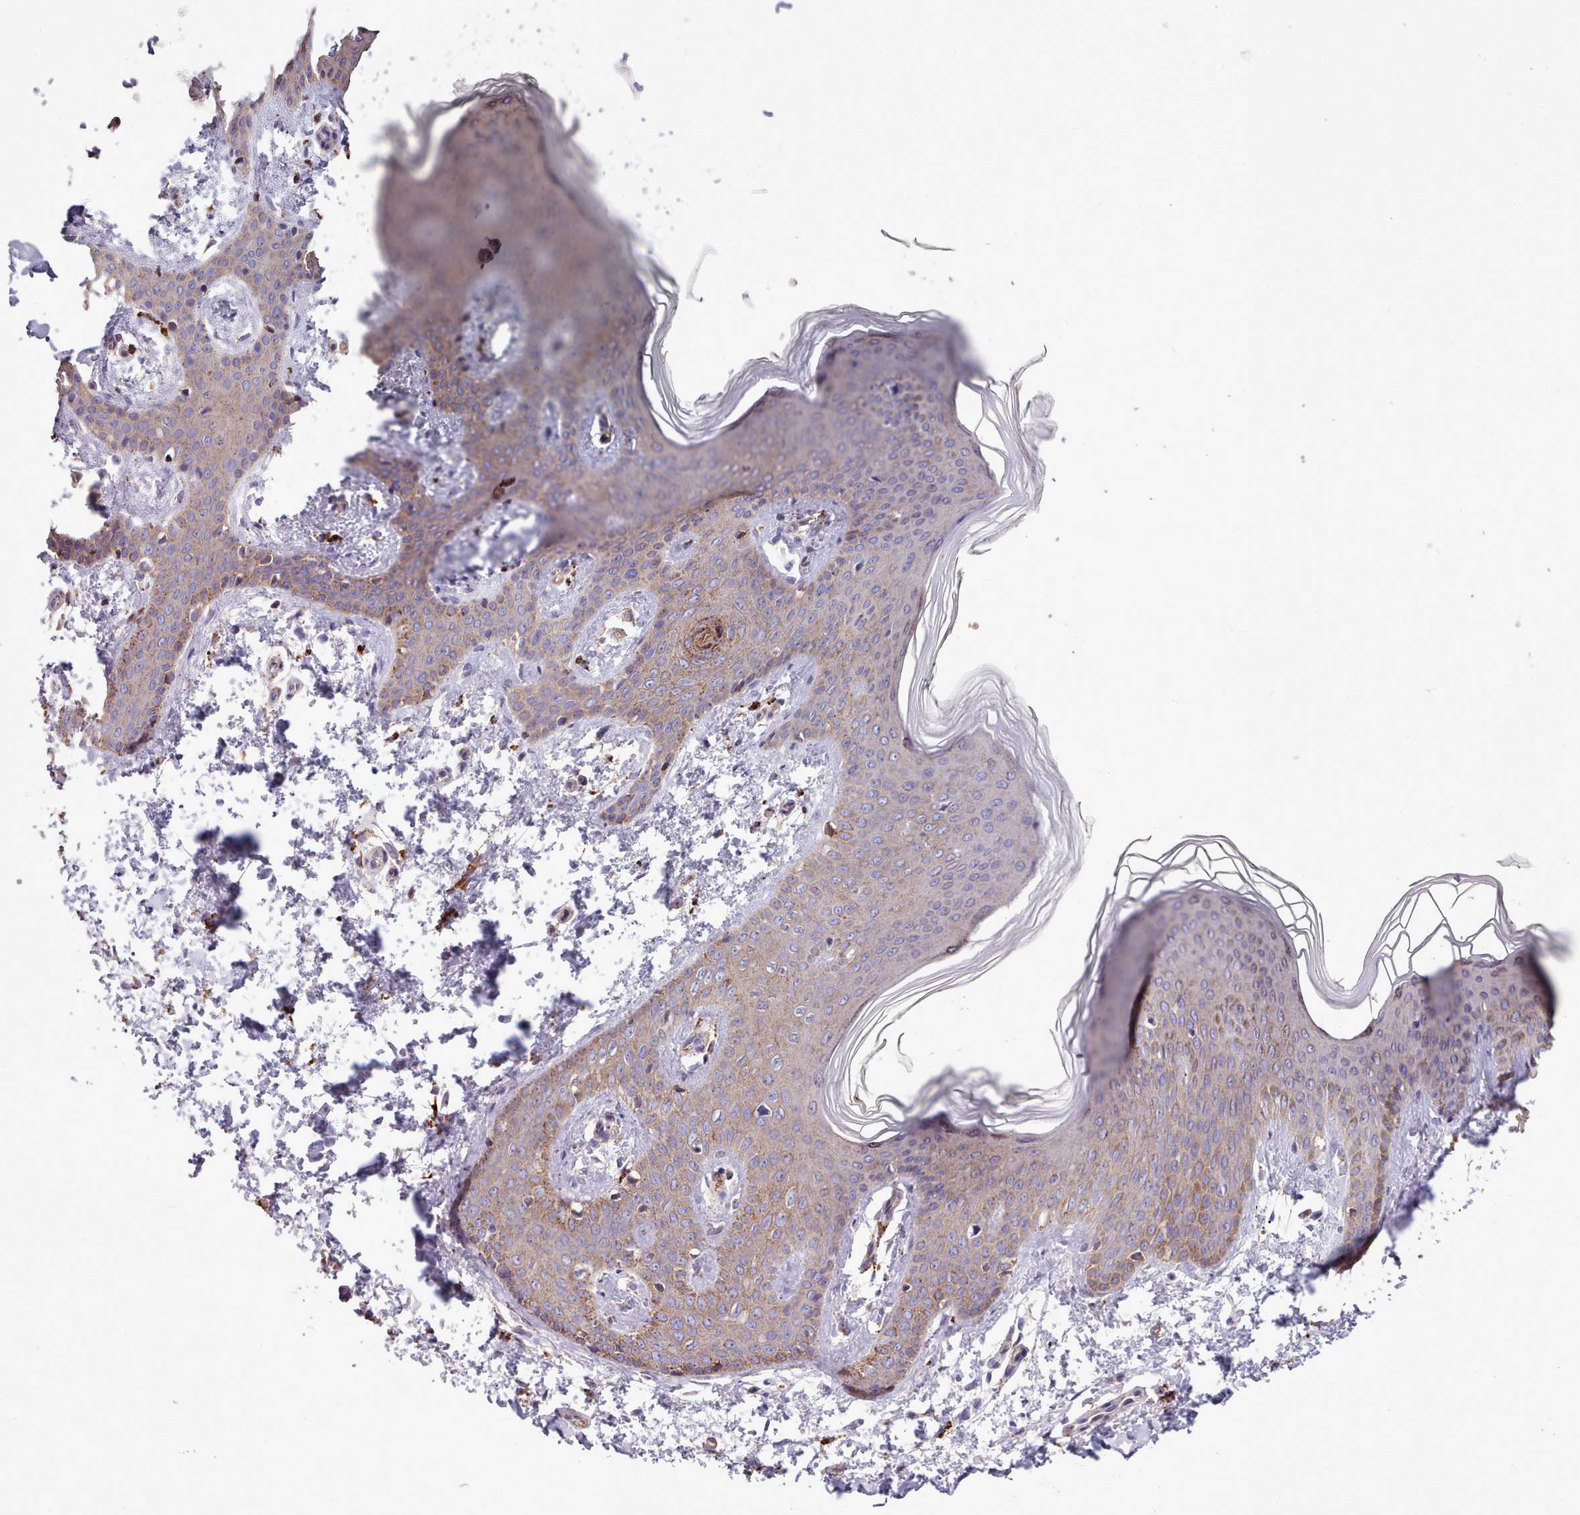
{"staining": {"intensity": "moderate", "quantity": "<25%", "location": "cytoplasmic/membranous"}, "tissue": "skin", "cell_type": "Fibroblasts", "image_type": "normal", "snomed": [{"axis": "morphology", "description": "Normal tissue, NOS"}, {"axis": "topography", "description": "Skin"}], "caption": "Protein expression analysis of unremarkable skin exhibits moderate cytoplasmic/membranous staining in about <25% of fibroblasts.", "gene": "PACSIN3", "patient": {"sex": "male", "age": 36}}